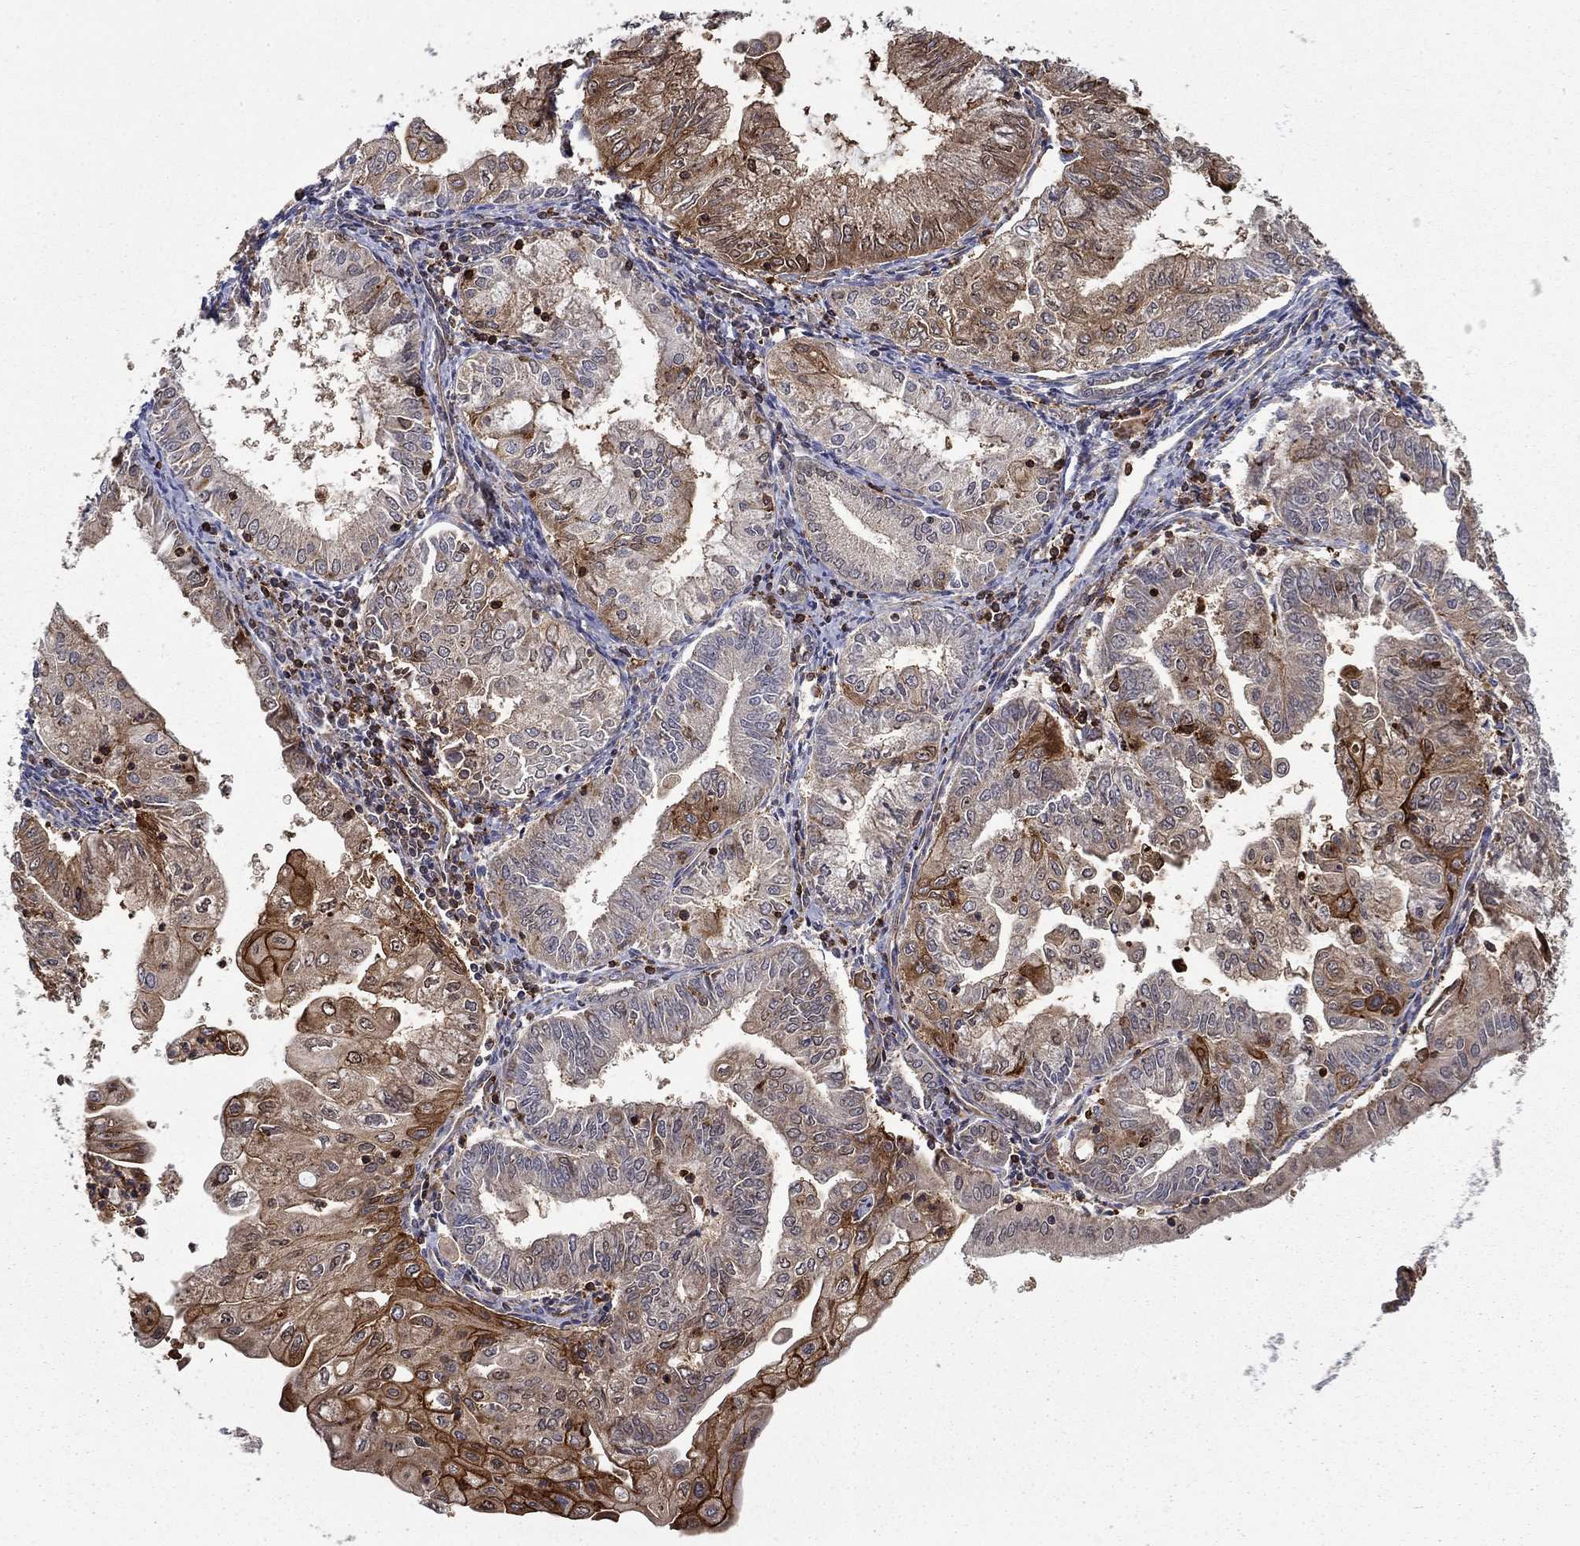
{"staining": {"intensity": "strong", "quantity": "<25%", "location": "cytoplasmic/membranous"}, "tissue": "endometrial cancer", "cell_type": "Tumor cells", "image_type": "cancer", "snomed": [{"axis": "morphology", "description": "Adenocarcinoma, NOS"}, {"axis": "topography", "description": "Endometrium"}], "caption": "Strong cytoplasmic/membranous protein expression is identified in approximately <25% of tumor cells in endometrial adenocarcinoma.", "gene": "ADM", "patient": {"sex": "female", "age": 56}}